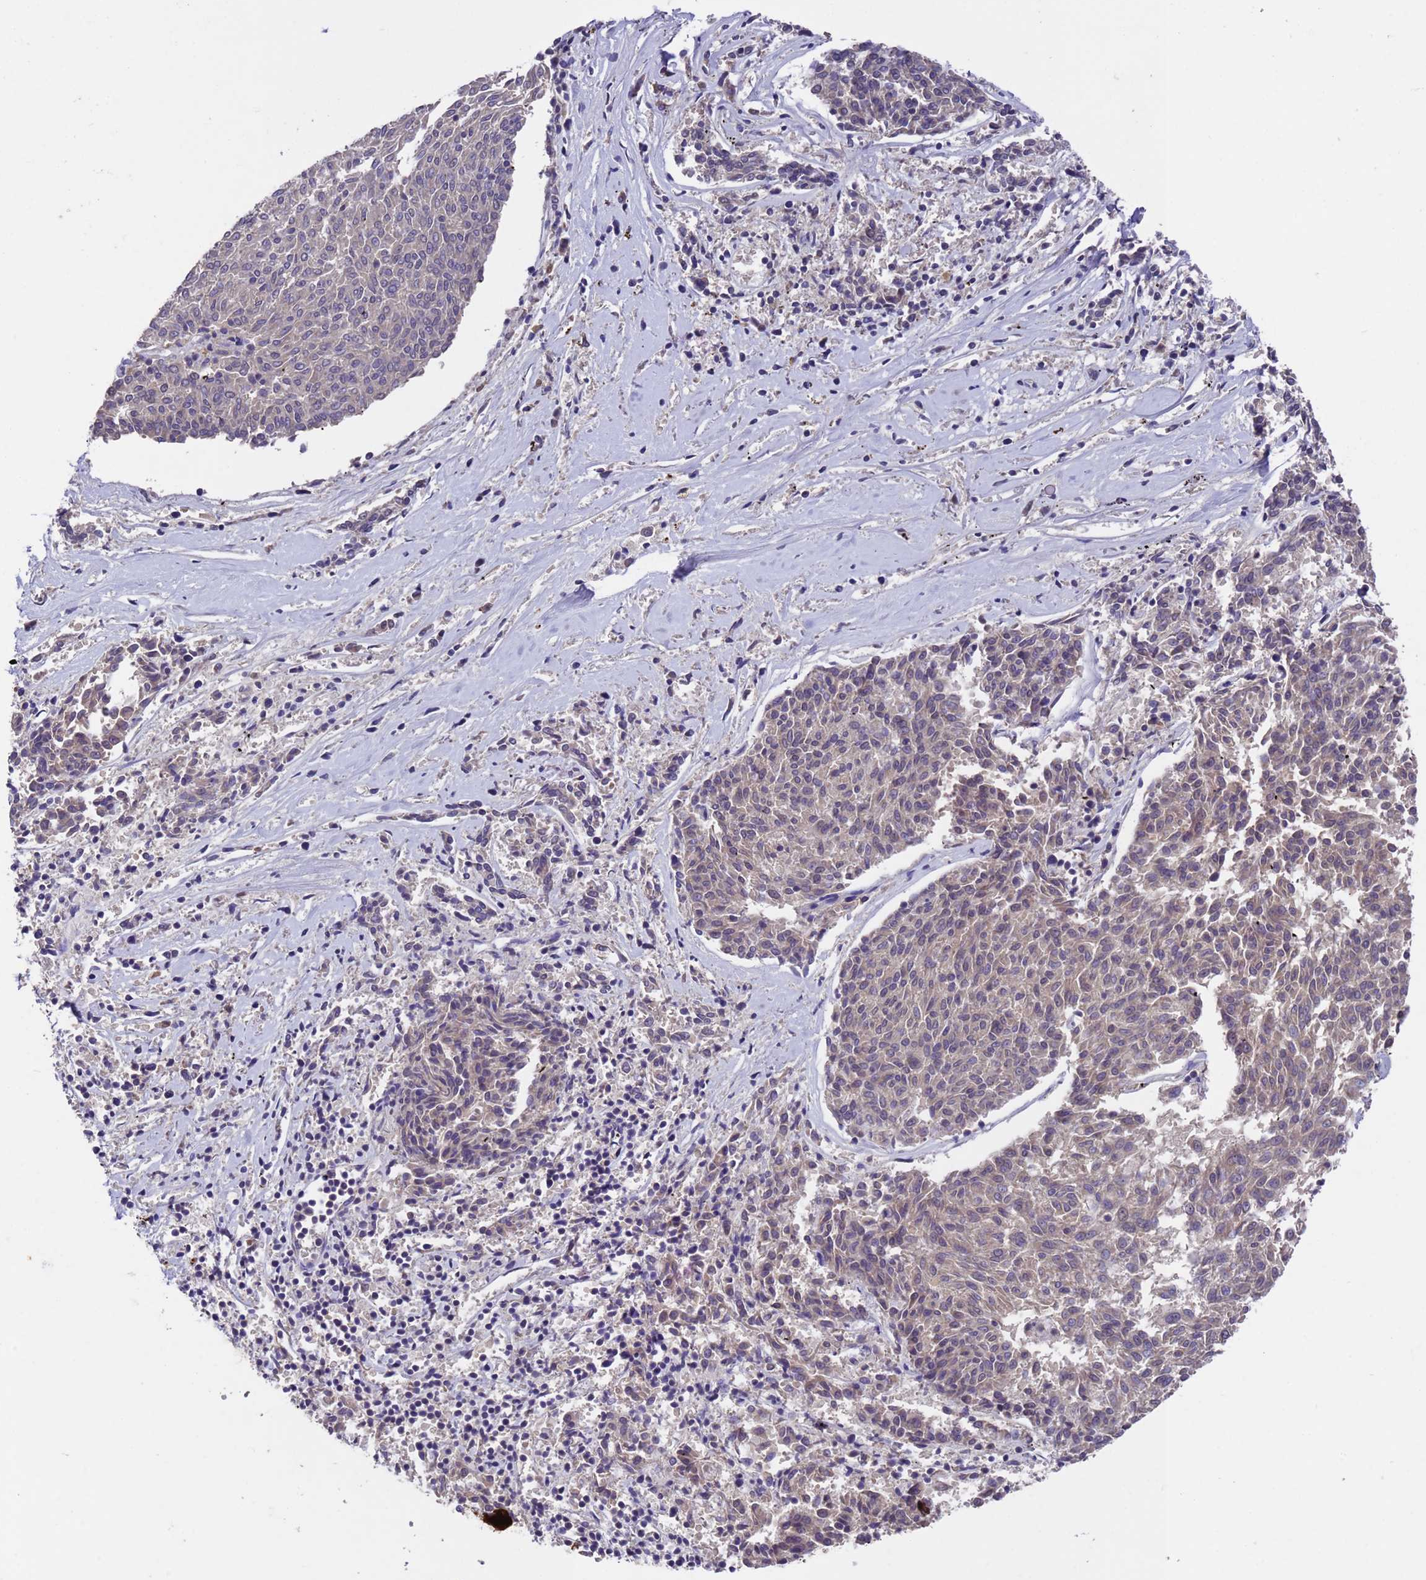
{"staining": {"intensity": "negative", "quantity": "none", "location": "none"}, "tissue": "melanoma", "cell_type": "Tumor cells", "image_type": "cancer", "snomed": [{"axis": "morphology", "description": "Malignant melanoma, NOS"}, {"axis": "topography", "description": "Skin"}], "caption": "DAB immunohistochemical staining of melanoma demonstrates no significant positivity in tumor cells.", "gene": "DCAF12L2", "patient": {"sex": "female", "age": 72}}